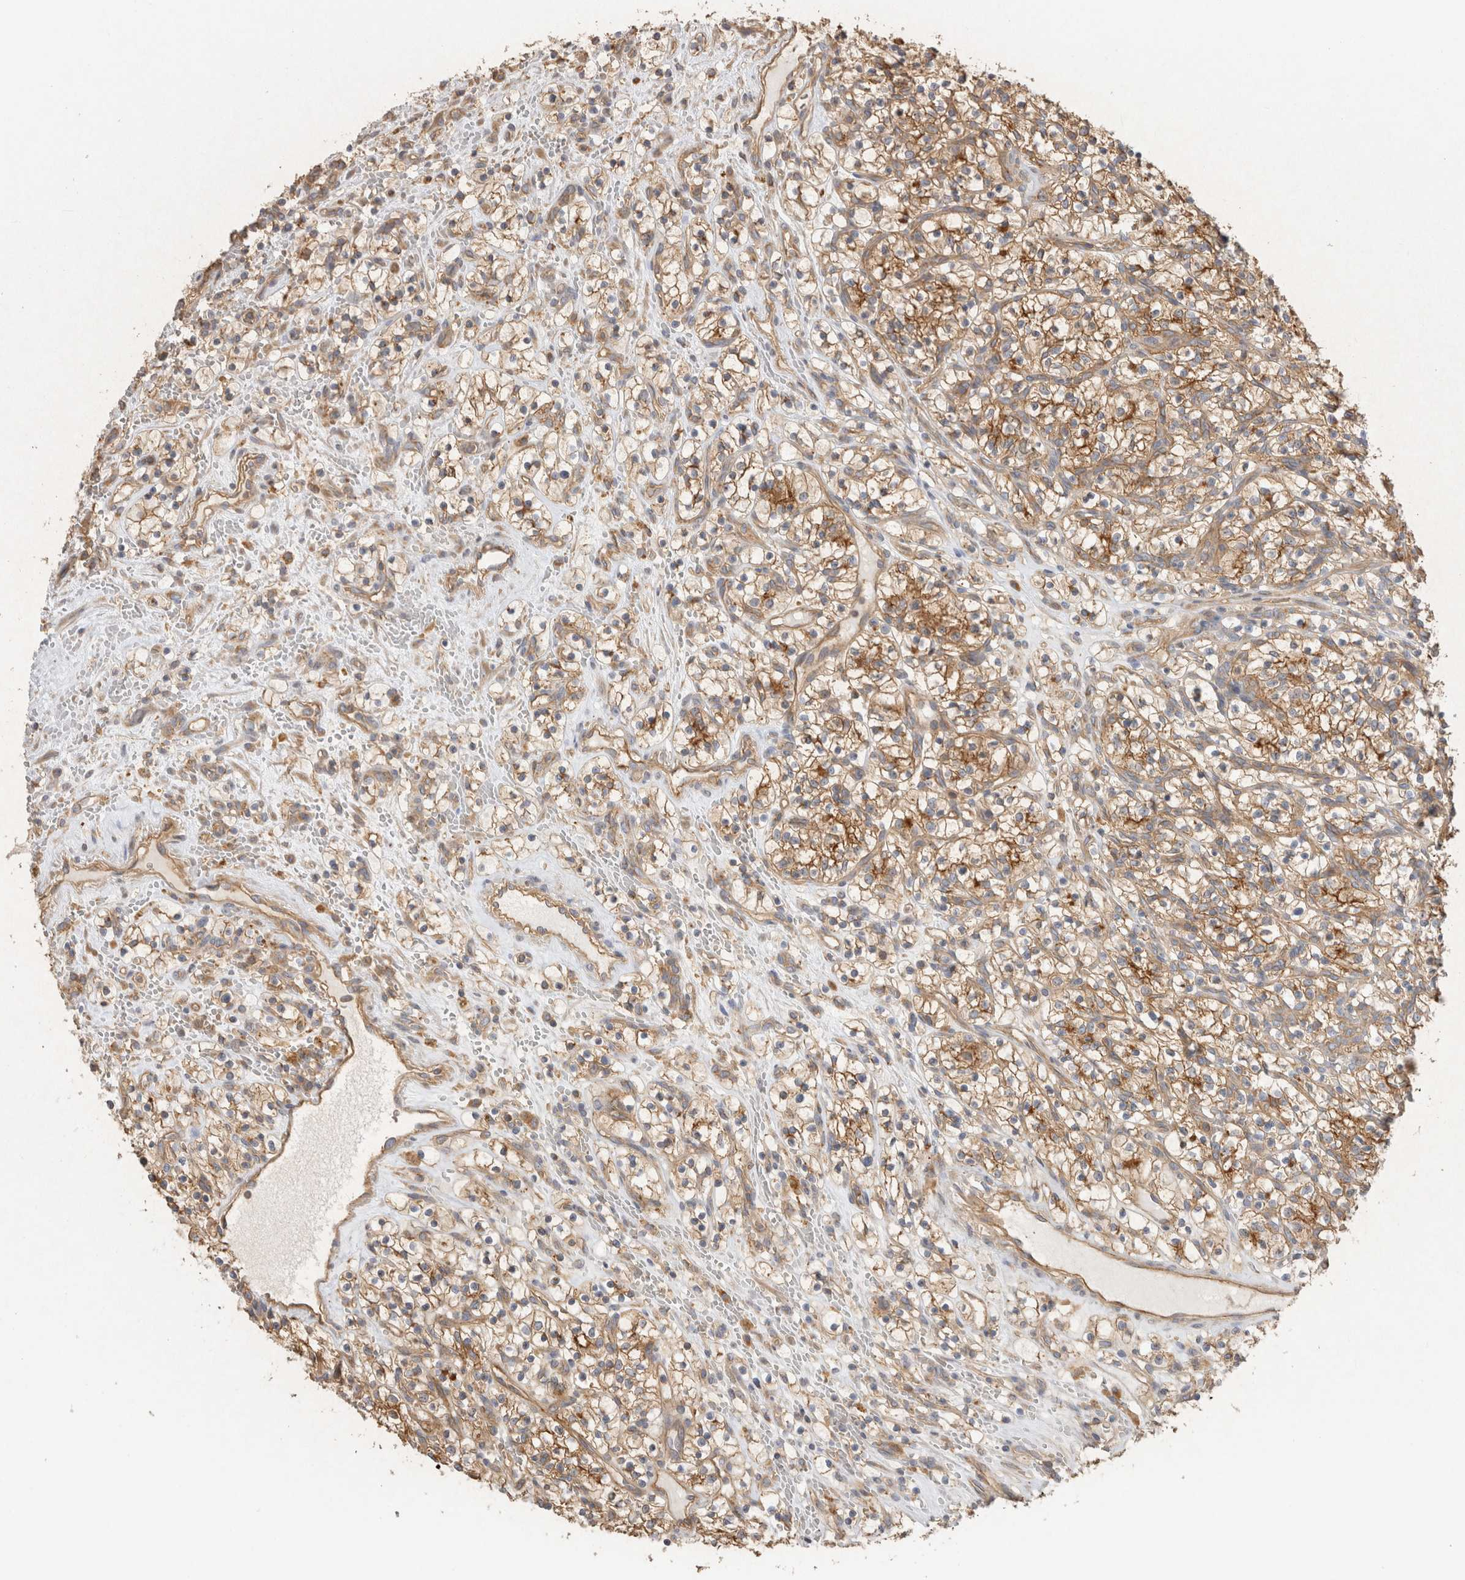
{"staining": {"intensity": "moderate", "quantity": ">75%", "location": "cytoplasmic/membranous"}, "tissue": "renal cancer", "cell_type": "Tumor cells", "image_type": "cancer", "snomed": [{"axis": "morphology", "description": "Adenocarcinoma, NOS"}, {"axis": "topography", "description": "Kidney"}], "caption": "A medium amount of moderate cytoplasmic/membranous staining is identified in about >75% of tumor cells in renal adenocarcinoma tissue. (Stains: DAB (3,3'-diaminobenzidine) in brown, nuclei in blue, Microscopy: brightfield microscopy at high magnification).", "gene": "CHMP6", "patient": {"sex": "female", "age": 57}}